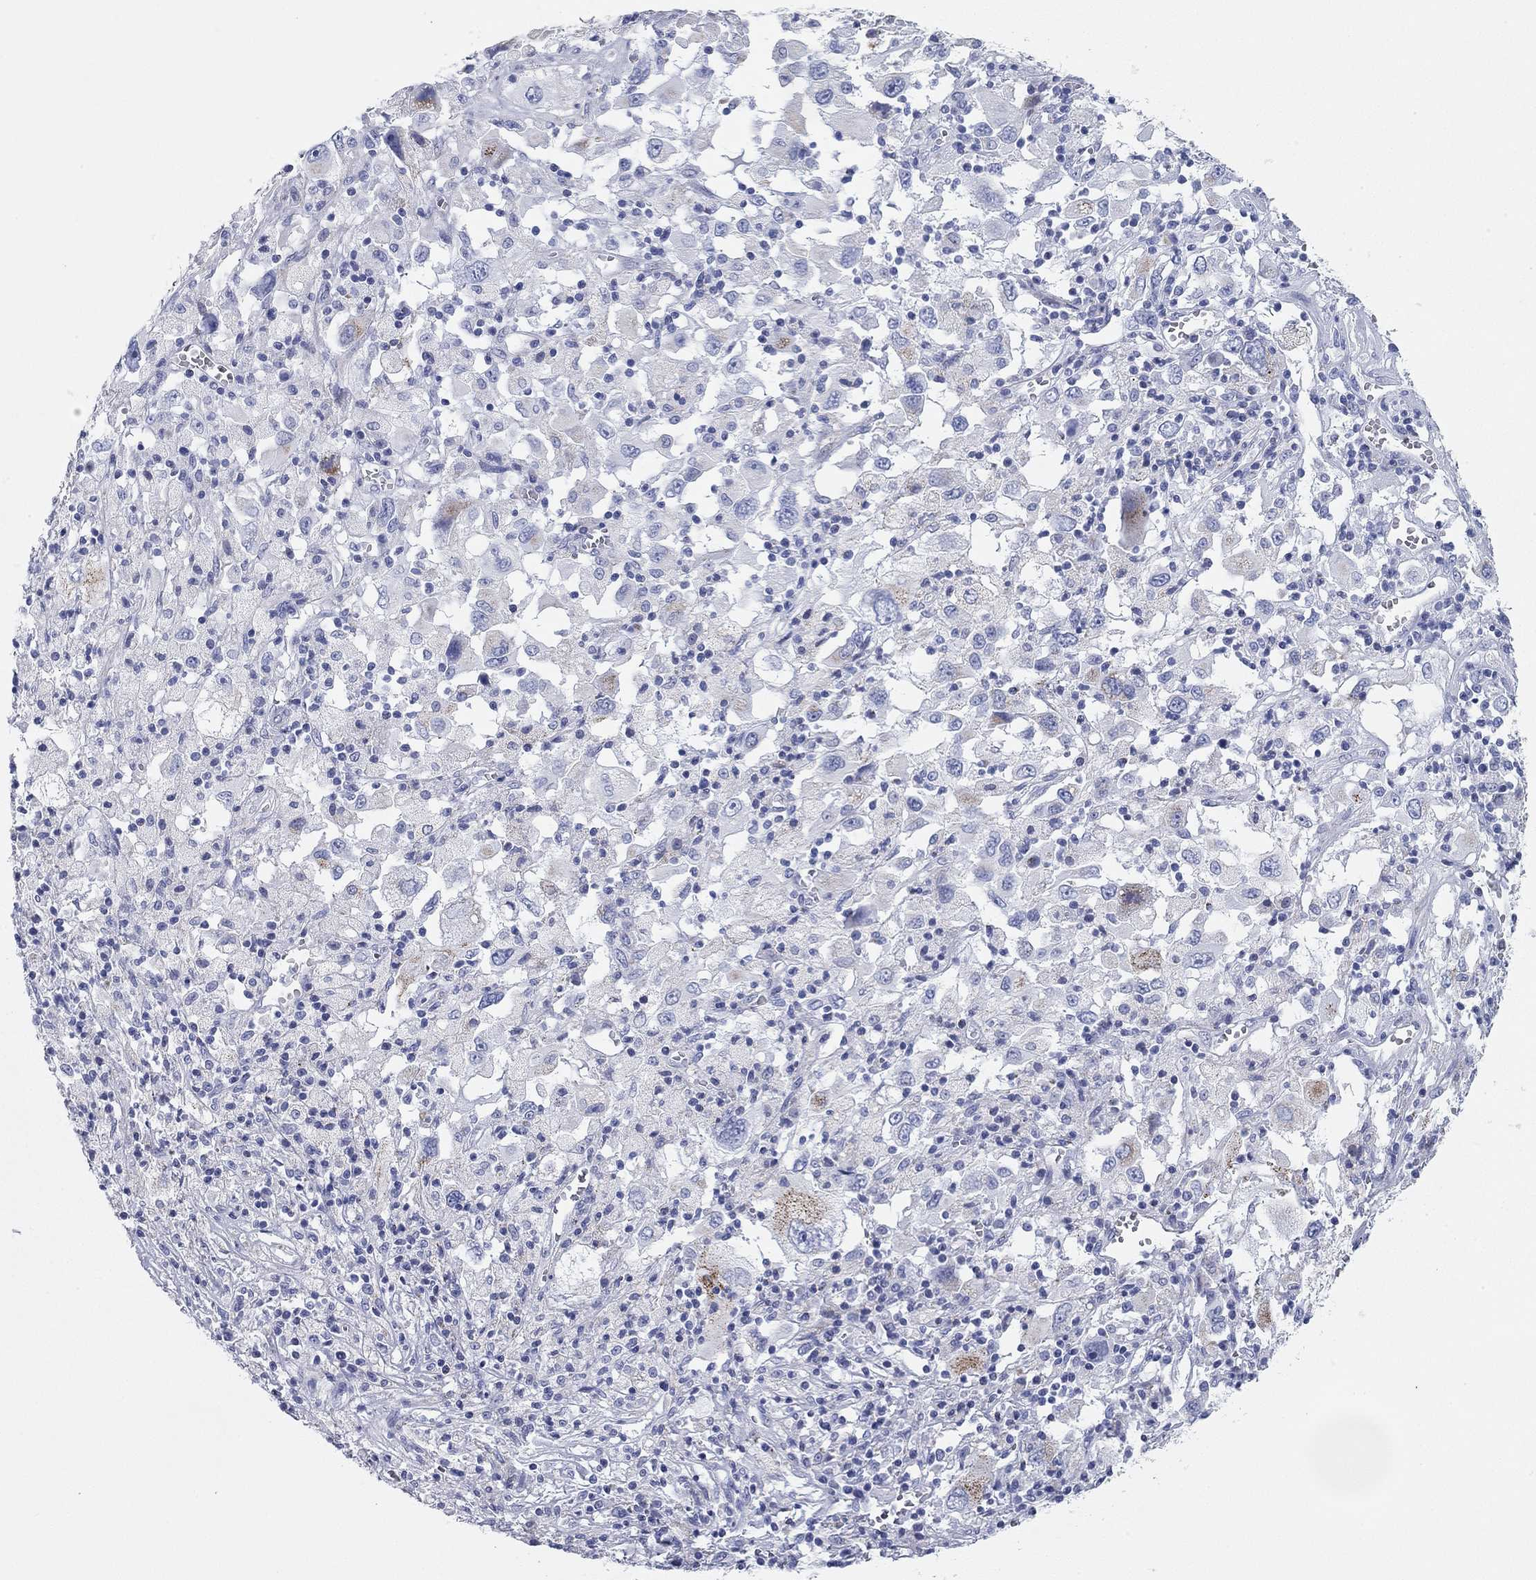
{"staining": {"intensity": "weak", "quantity": "<25%", "location": "cytoplasmic/membranous"}, "tissue": "melanoma", "cell_type": "Tumor cells", "image_type": "cancer", "snomed": [{"axis": "morphology", "description": "Malignant melanoma, Metastatic site"}, {"axis": "topography", "description": "Soft tissue"}], "caption": "Immunohistochemical staining of human malignant melanoma (metastatic site) reveals no significant positivity in tumor cells.", "gene": "CHI3L2", "patient": {"sex": "male", "age": 50}}